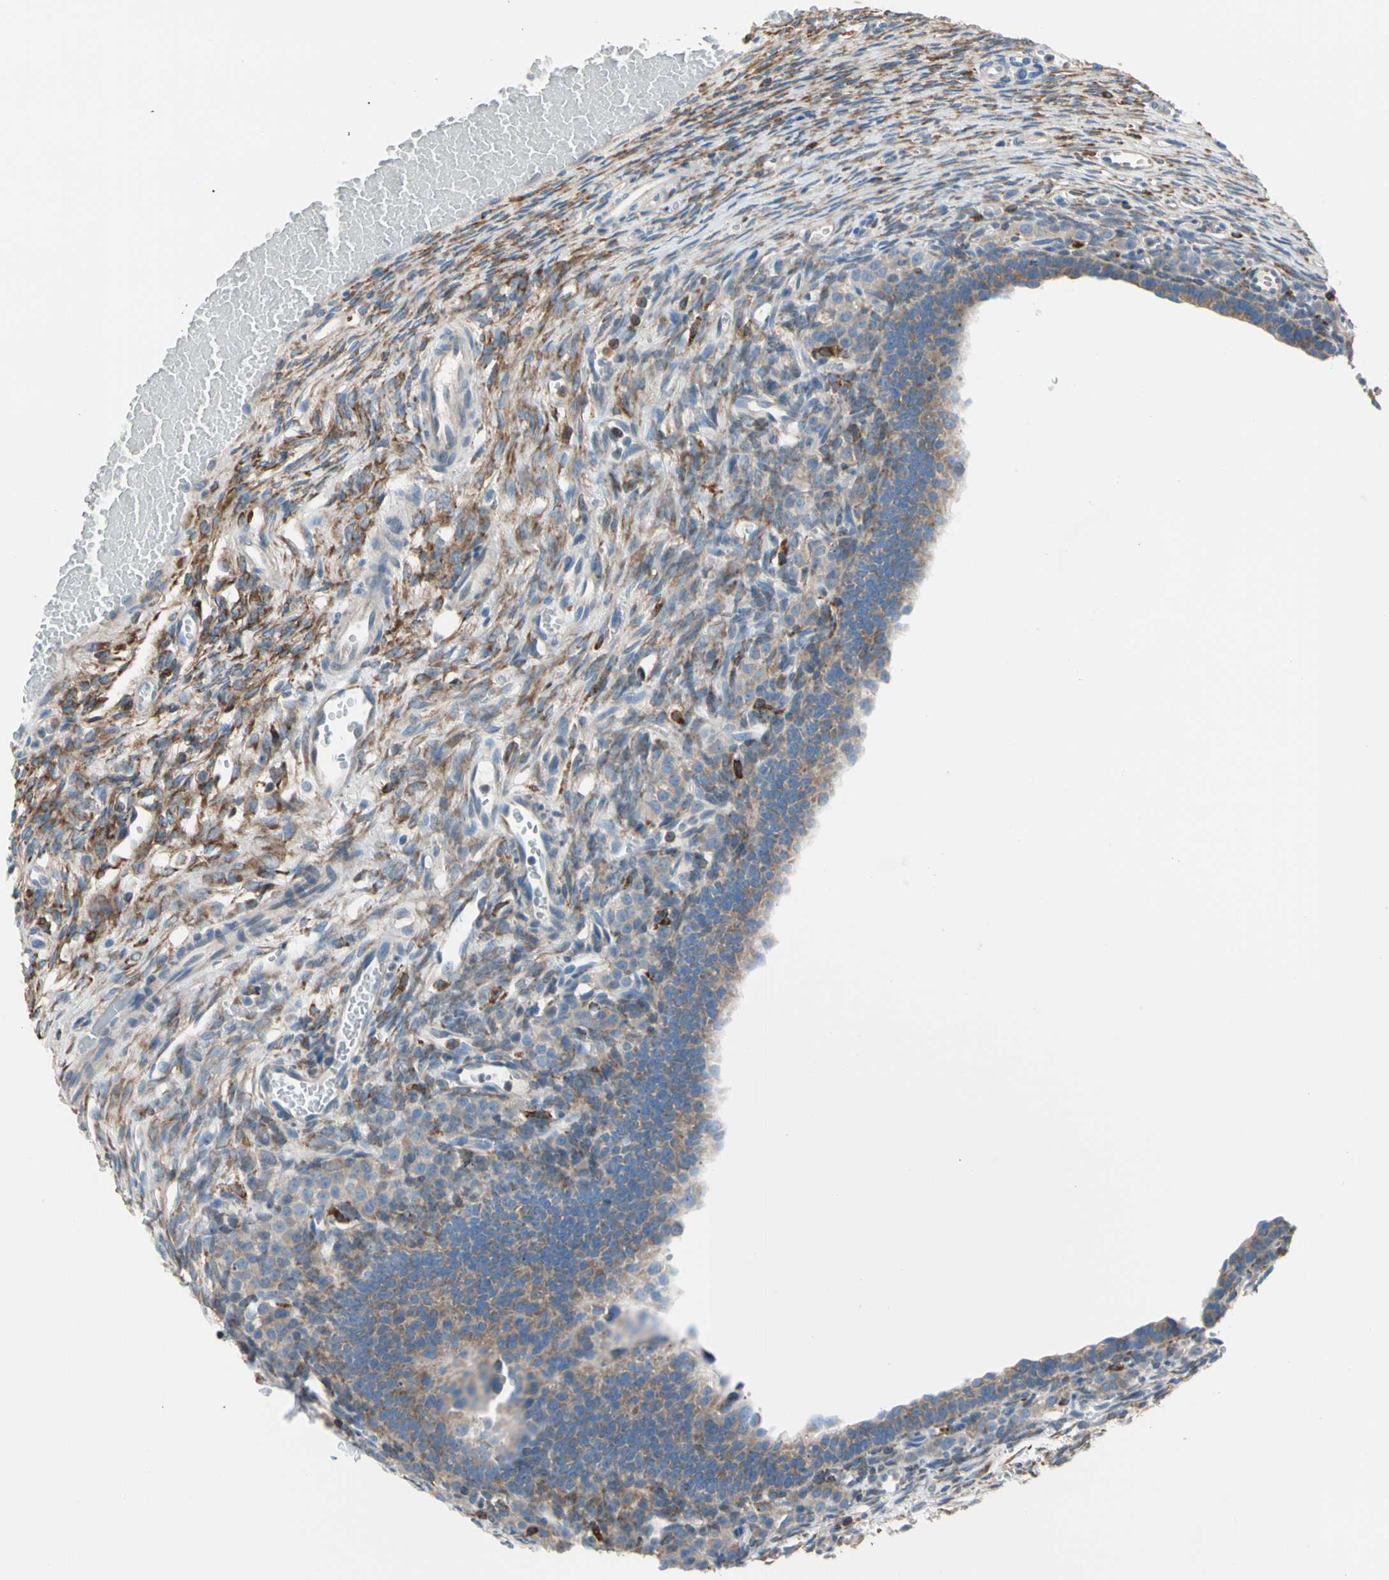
{"staining": {"intensity": "moderate", "quantity": ">75%", "location": "cytoplasmic/membranous"}, "tissue": "ovary", "cell_type": "Follicle cells", "image_type": "normal", "snomed": [{"axis": "morphology", "description": "Normal tissue, NOS"}, {"axis": "topography", "description": "Ovary"}], "caption": "Moderate cytoplasmic/membranous positivity for a protein is identified in approximately >75% of follicle cells of unremarkable ovary using immunohistochemistry.", "gene": "LRPAP1", "patient": {"sex": "female", "age": 33}}